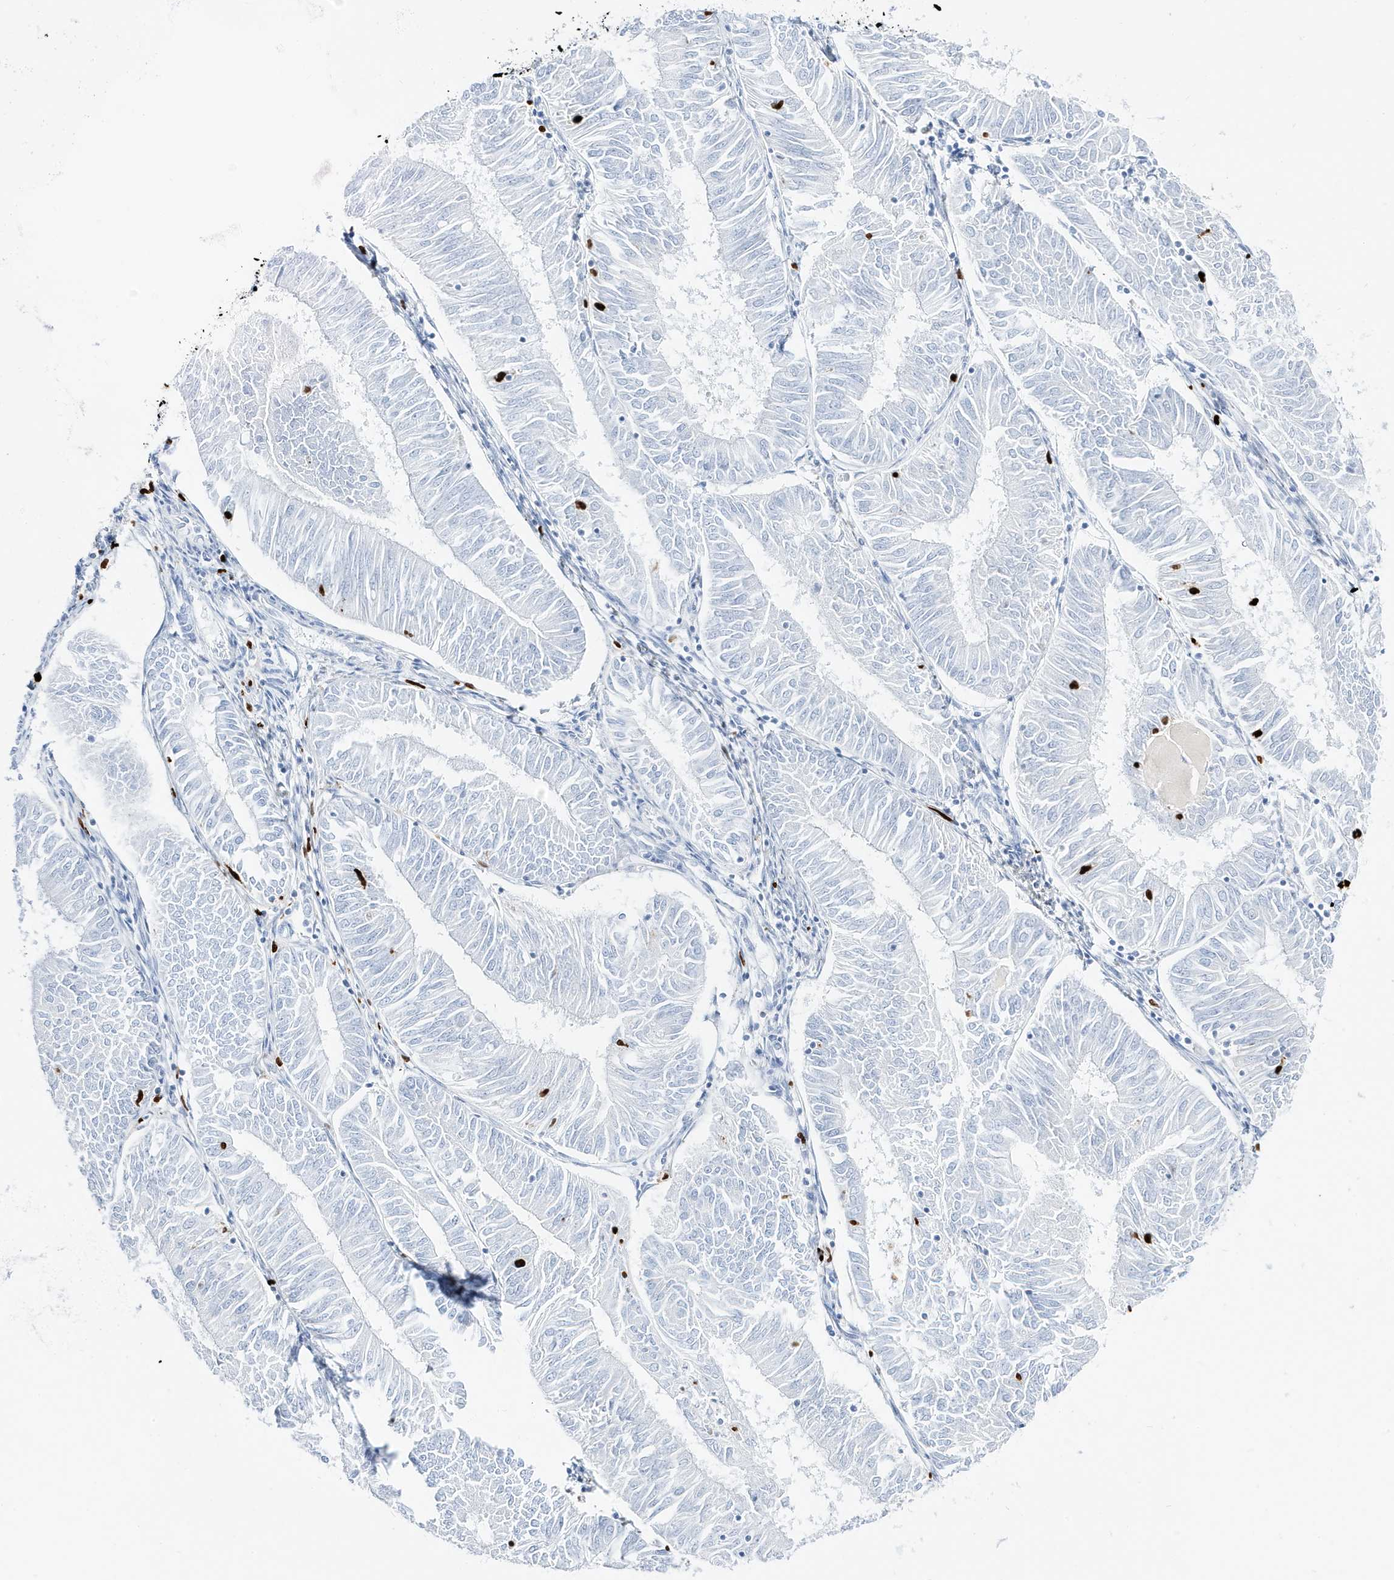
{"staining": {"intensity": "negative", "quantity": "none", "location": "none"}, "tissue": "endometrial cancer", "cell_type": "Tumor cells", "image_type": "cancer", "snomed": [{"axis": "morphology", "description": "Adenocarcinoma, NOS"}, {"axis": "topography", "description": "Endometrium"}], "caption": "Tumor cells are negative for brown protein staining in adenocarcinoma (endometrial).", "gene": "MNDA", "patient": {"sex": "female", "age": 58}}